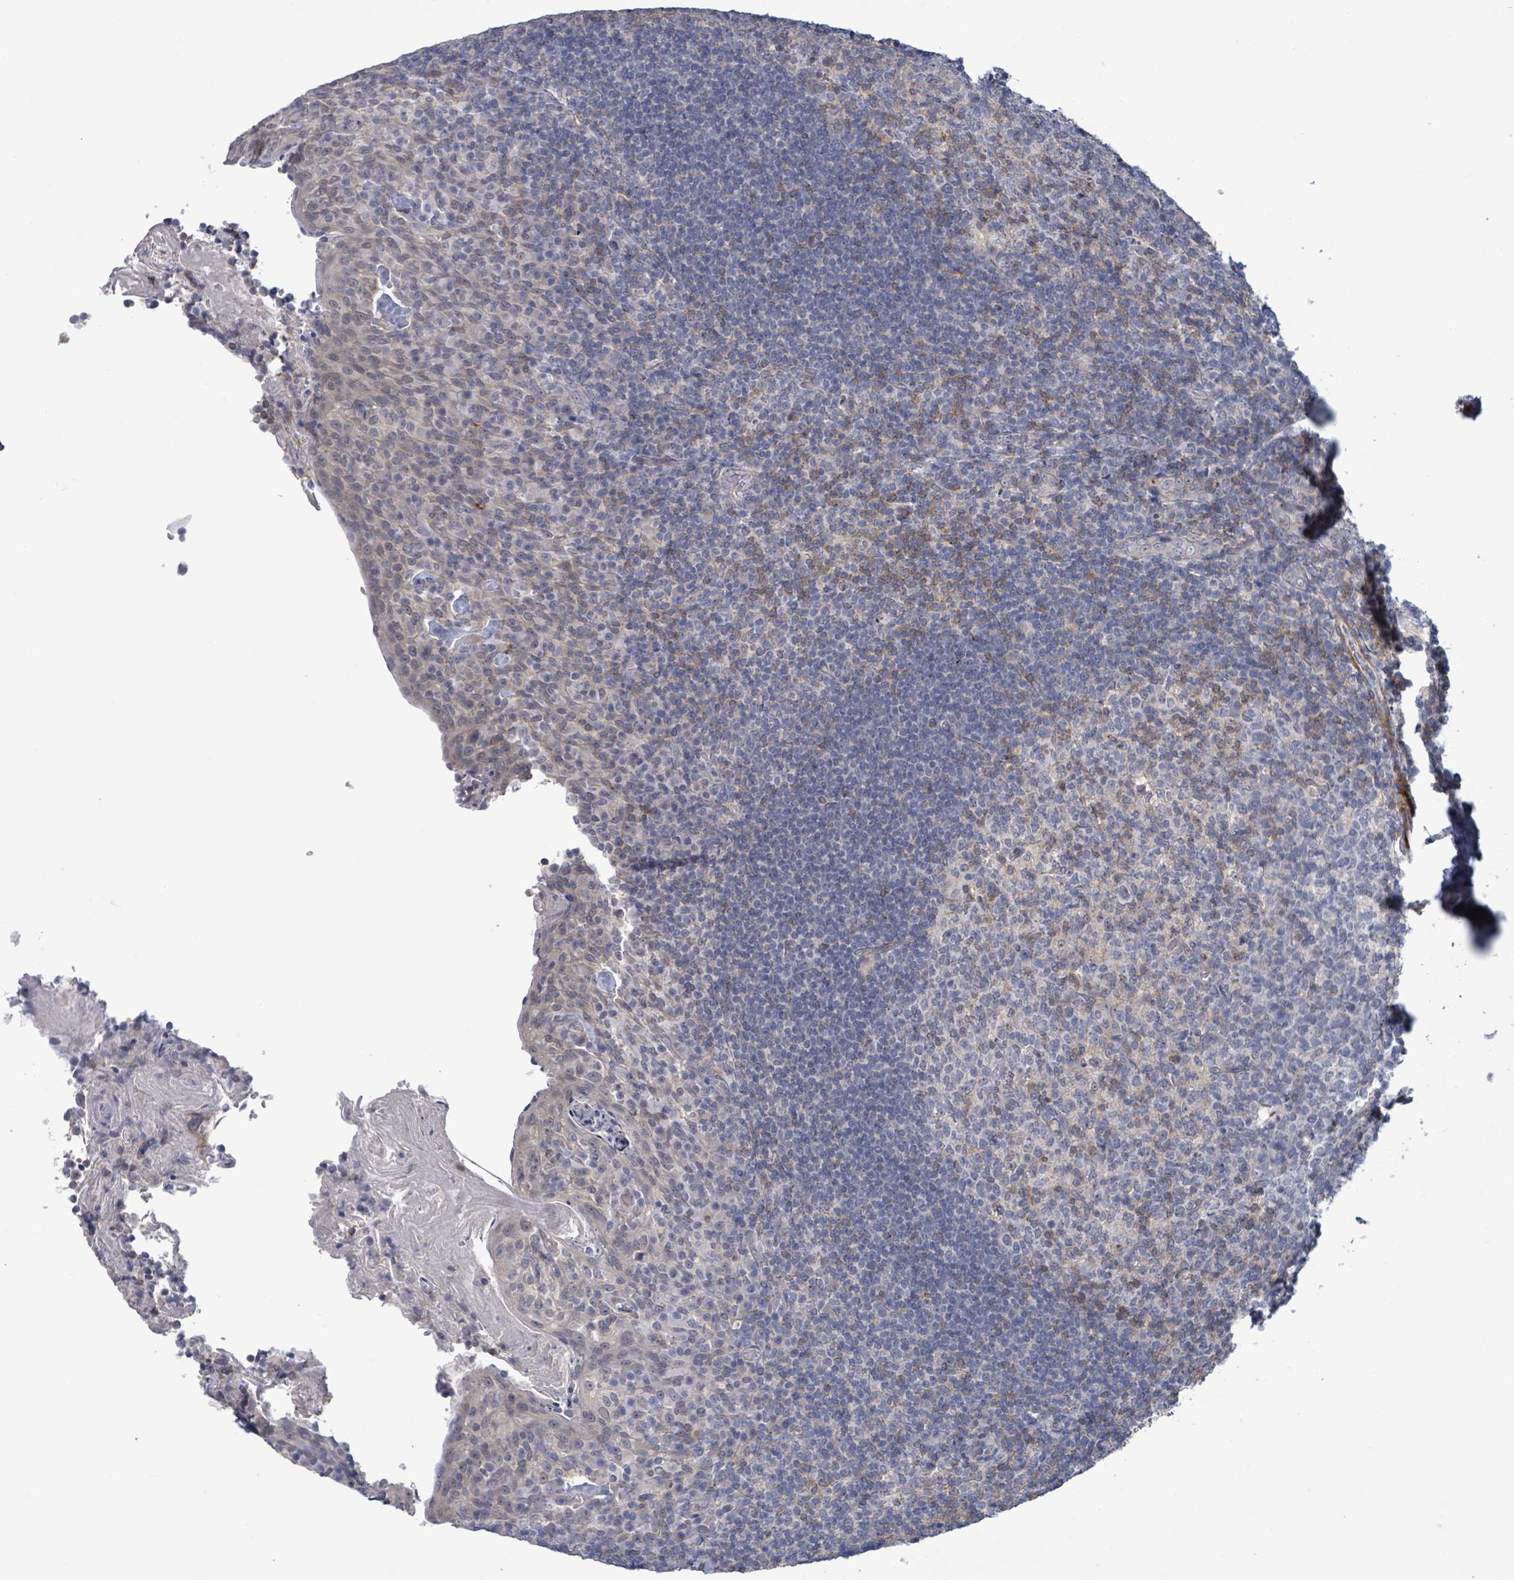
{"staining": {"intensity": "negative", "quantity": "none", "location": "none"}, "tissue": "tonsil", "cell_type": "Germinal center cells", "image_type": "normal", "snomed": [{"axis": "morphology", "description": "Normal tissue, NOS"}, {"axis": "topography", "description": "Tonsil"}], "caption": "Micrograph shows no protein staining in germinal center cells of unremarkable tonsil.", "gene": "AMMECR1", "patient": {"sex": "female", "age": 10}}